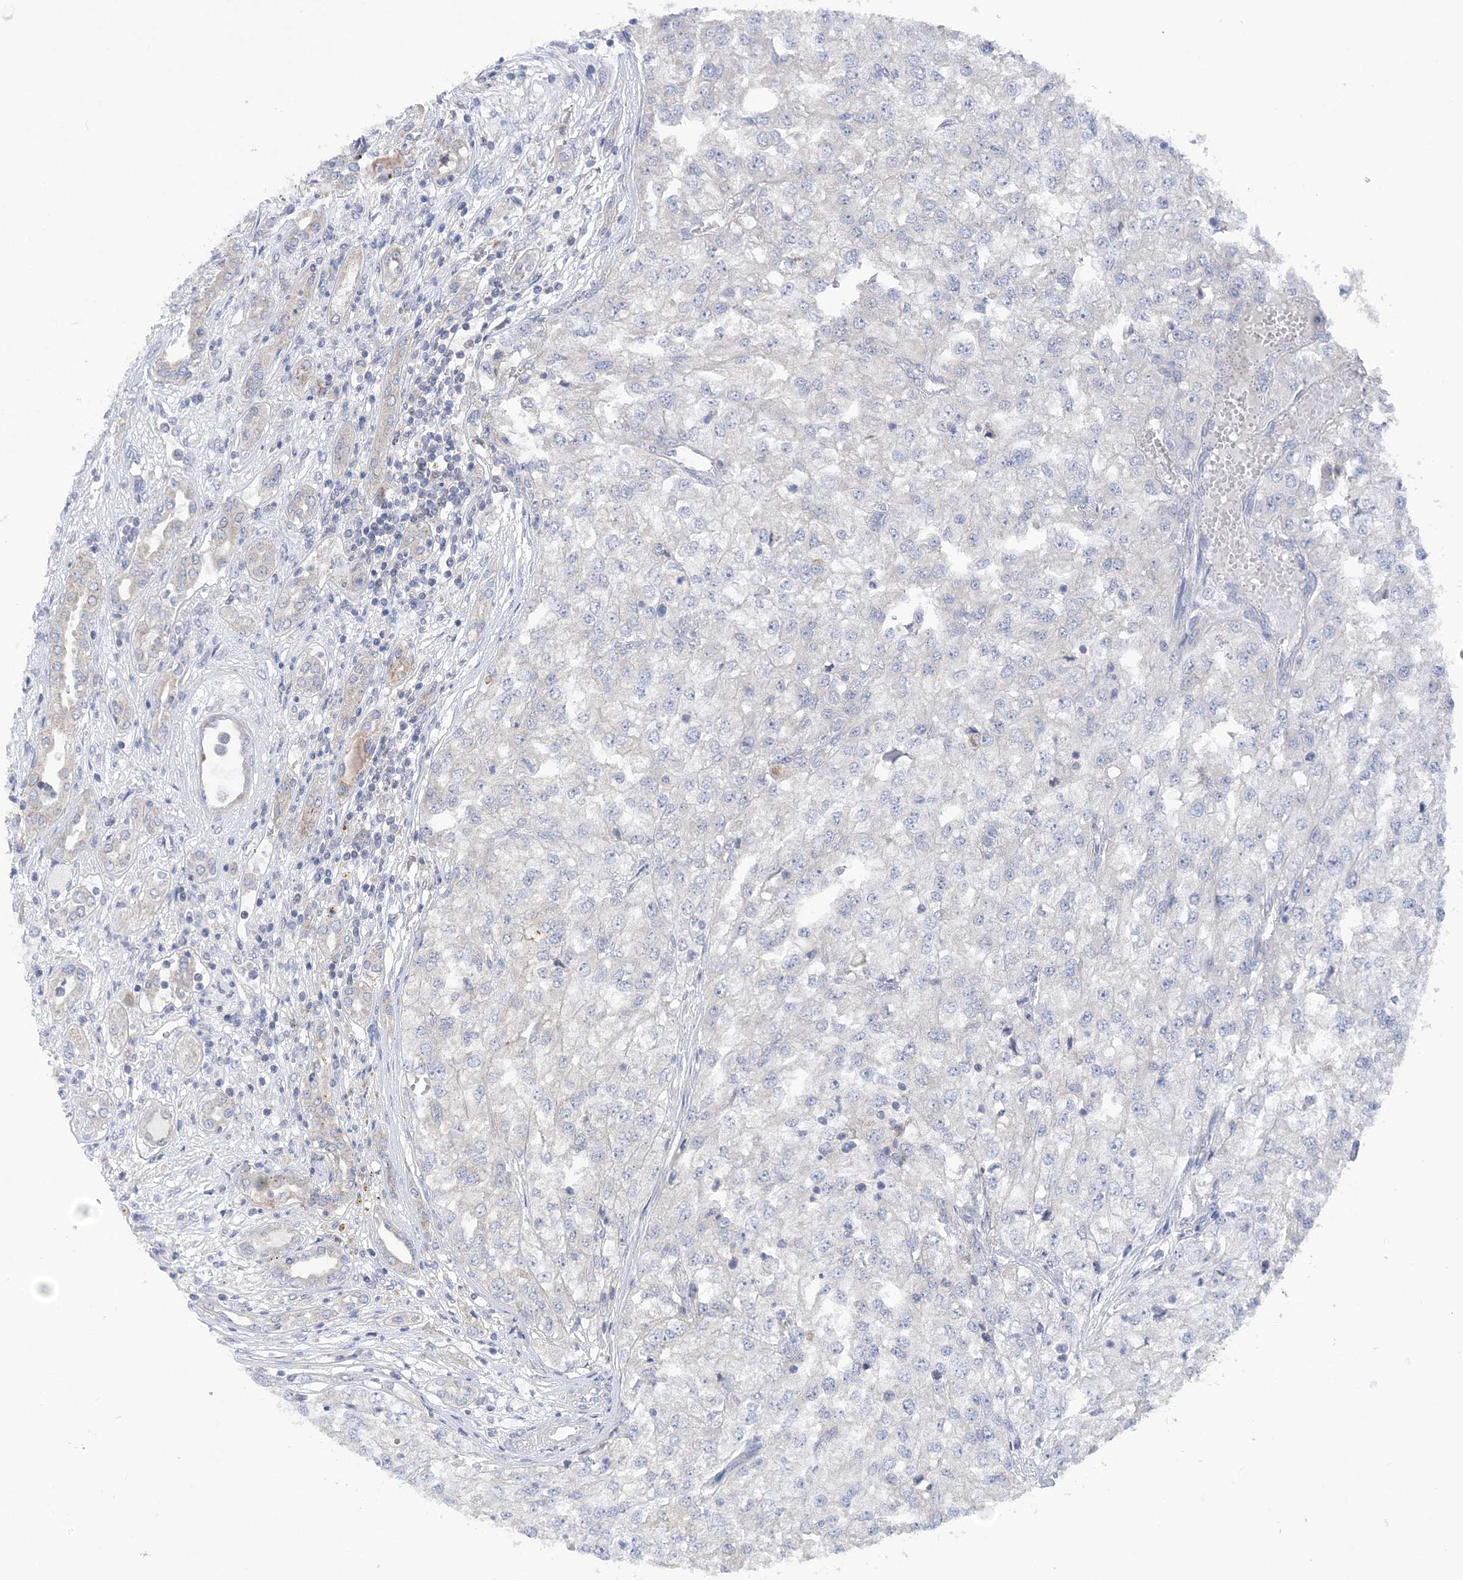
{"staining": {"intensity": "negative", "quantity": "none", "location": "none"}, "tissue": "renal cancer", "cell_type": "Tumor cells", "image_type": "cancer", "snomed": [{"axis": "morphology", "description": "Adenocarcinoma, NOS"}, {"axis": "topography", "description": "Kidney"}], "caption": "This is an IHC micrograph of human renal cancer (adenocarcinoma). There is no staining in tumor cells.", "gene": "COPE", "patient": {"sex": "female", "age": 54}}